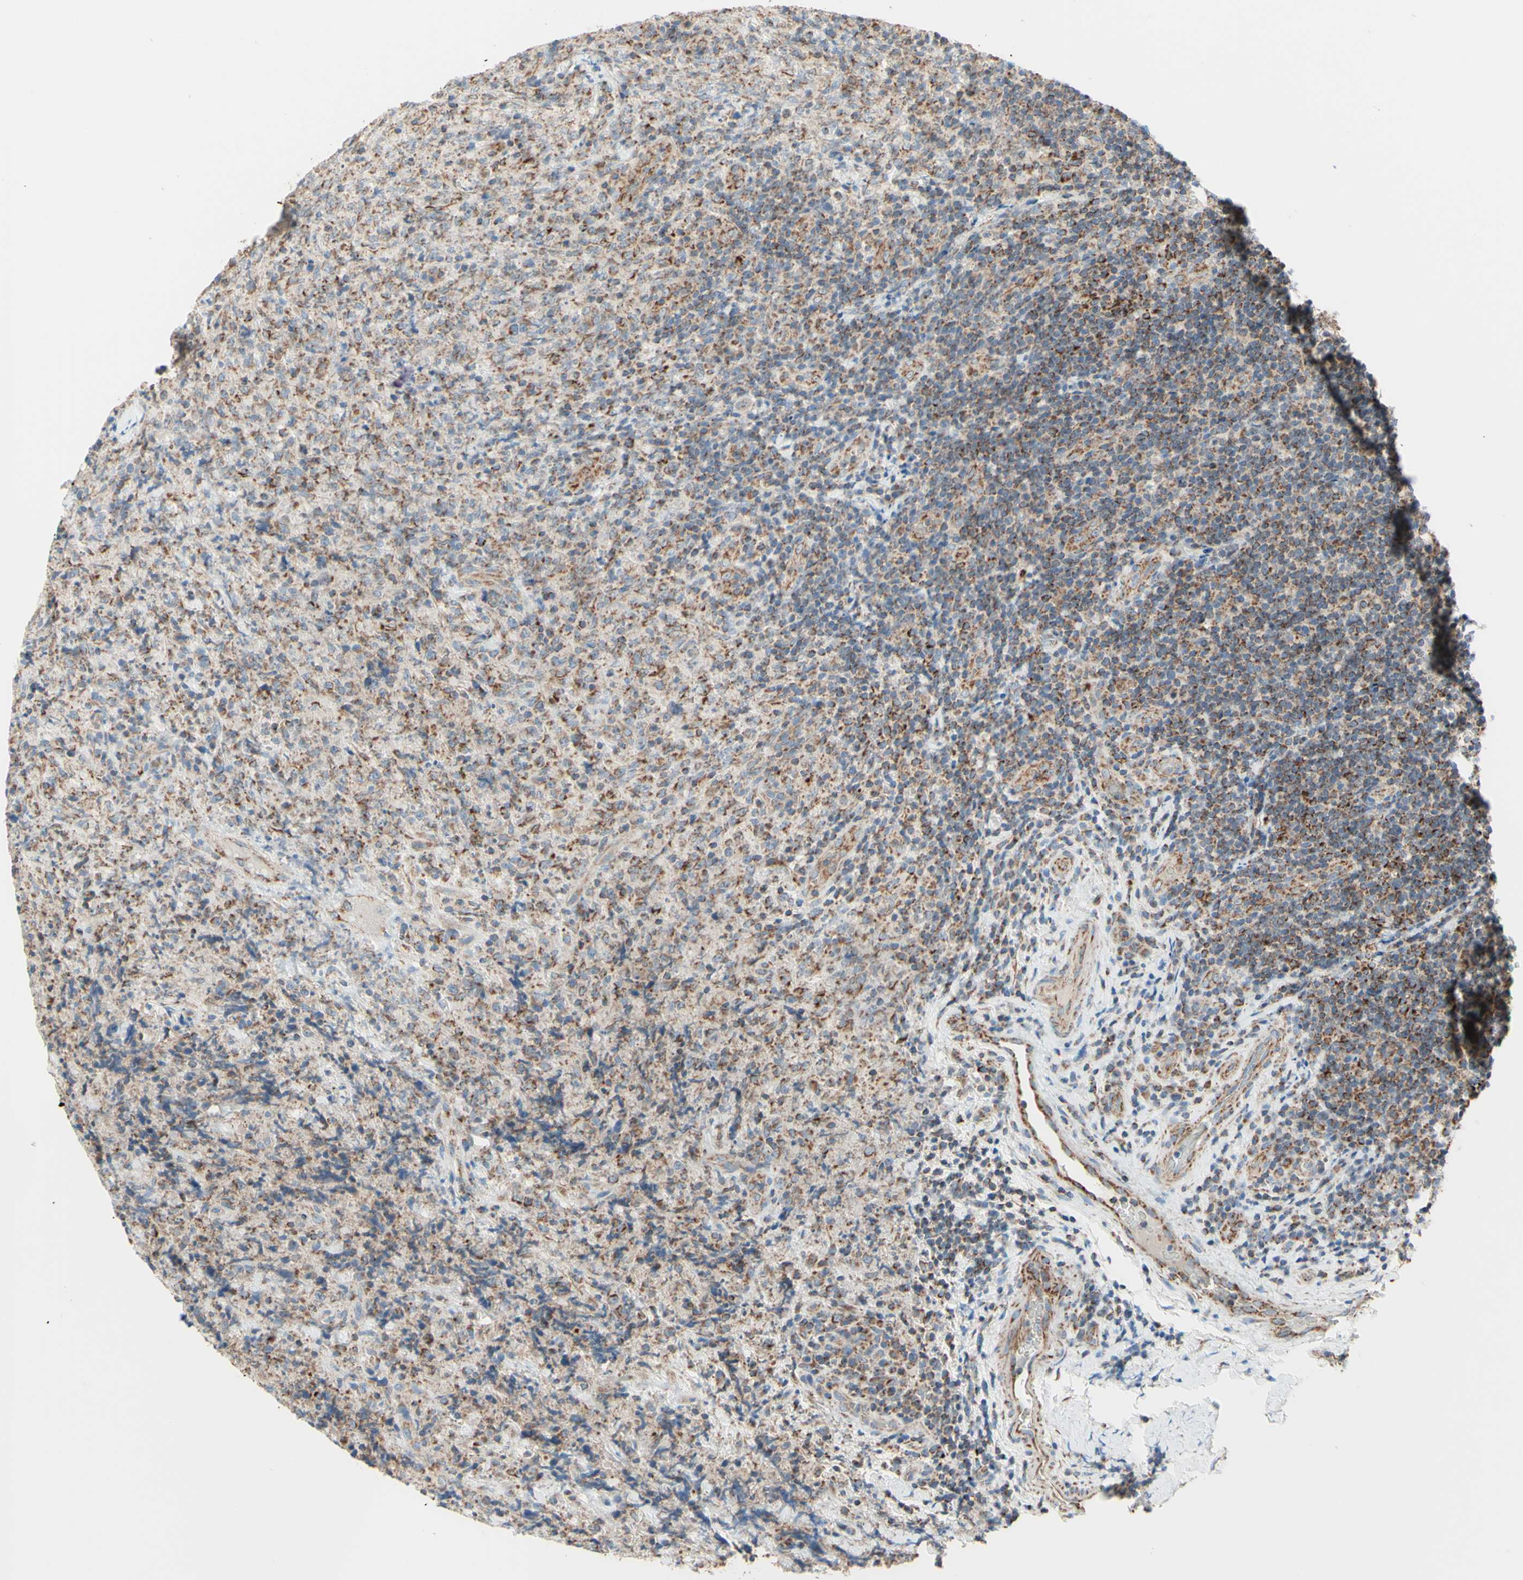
{"staining": {"intensity": "moderate", "quantity": "25%-75%", "location": "cytoplasmic/membranous"}, "tissue": "lymphoma", "cell_type": "Tumor cells", "image_type": "cancer", "snomed": [{"axis": "morphology", "description": "Malignant lymphoma, non-Hodgkin's type, High grade"}, {"axis": "topography", "description": "Tonsil"}], "caption": "Lymphoma was stained to show a protein in brown. There is medium levels of moderate cytoplasmic/membranous positivity in approximately 25%-75% of tumor cells.", "gene": "ARMC10", "patient": {"sex": "female", "age": 36}}